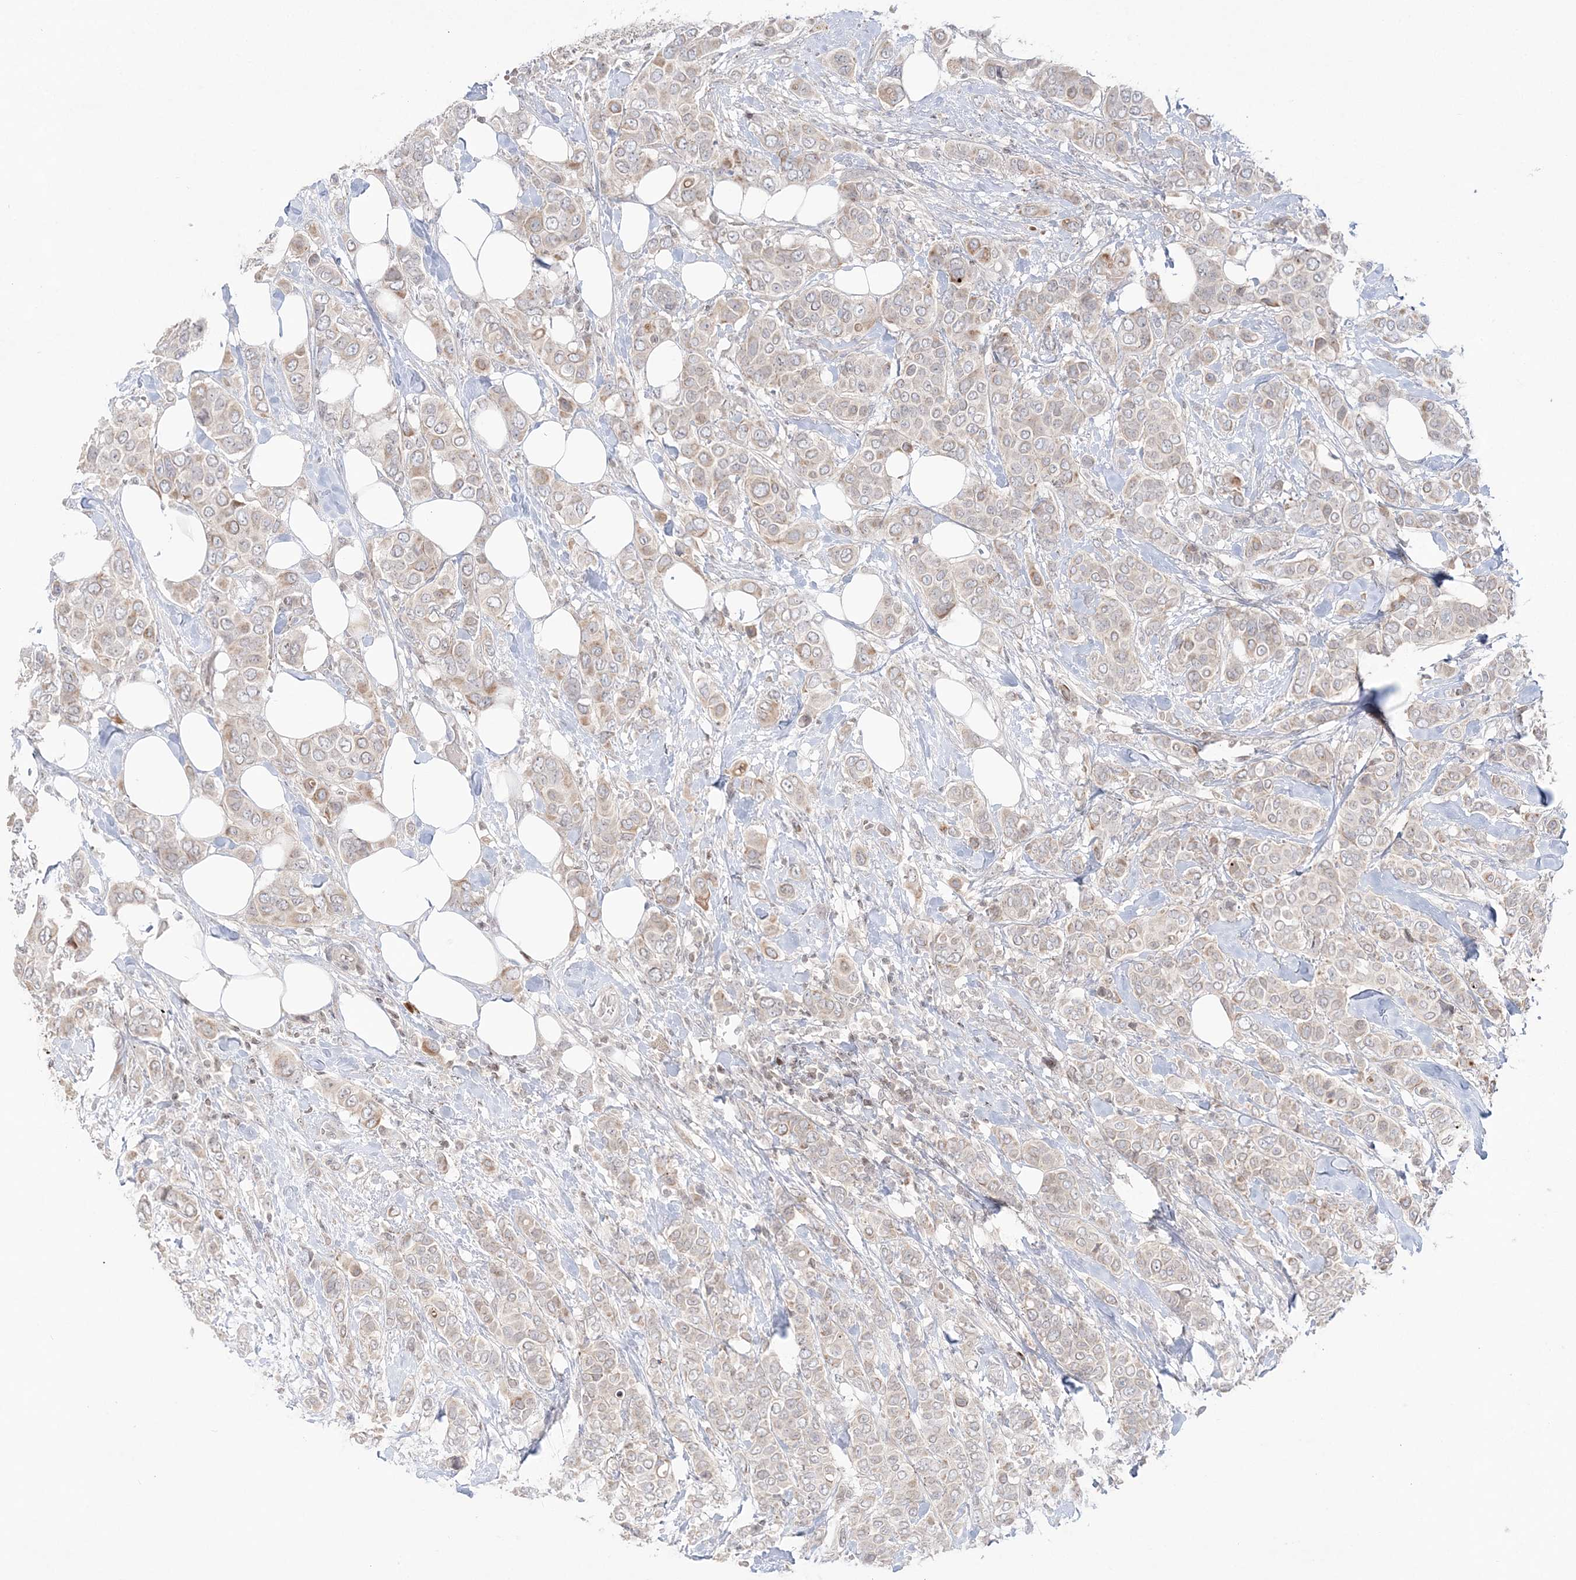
{"staining": {"intensity": "weak", "quantity": "<25%", "location": "cytoplasmic/membranous"}, "tissue": "breast cancer", "cell_type": "Tumor cells", "image_type": "cancer", "snomed": [{"axis": "morphology", "description": "Lobular carcinoma"}, {"axis": "topography", "description": "Breast"}], "caption": "This histopathology image is of breast cancer stained with immunohistochemistry to label a protein in brown with the nuclei are counter-stained blue. There is no positivity in tumor cells. Nuclei are stained in blue.", "gene": "SH3BP4", "patient": {"sex": "female", "age": 51}}